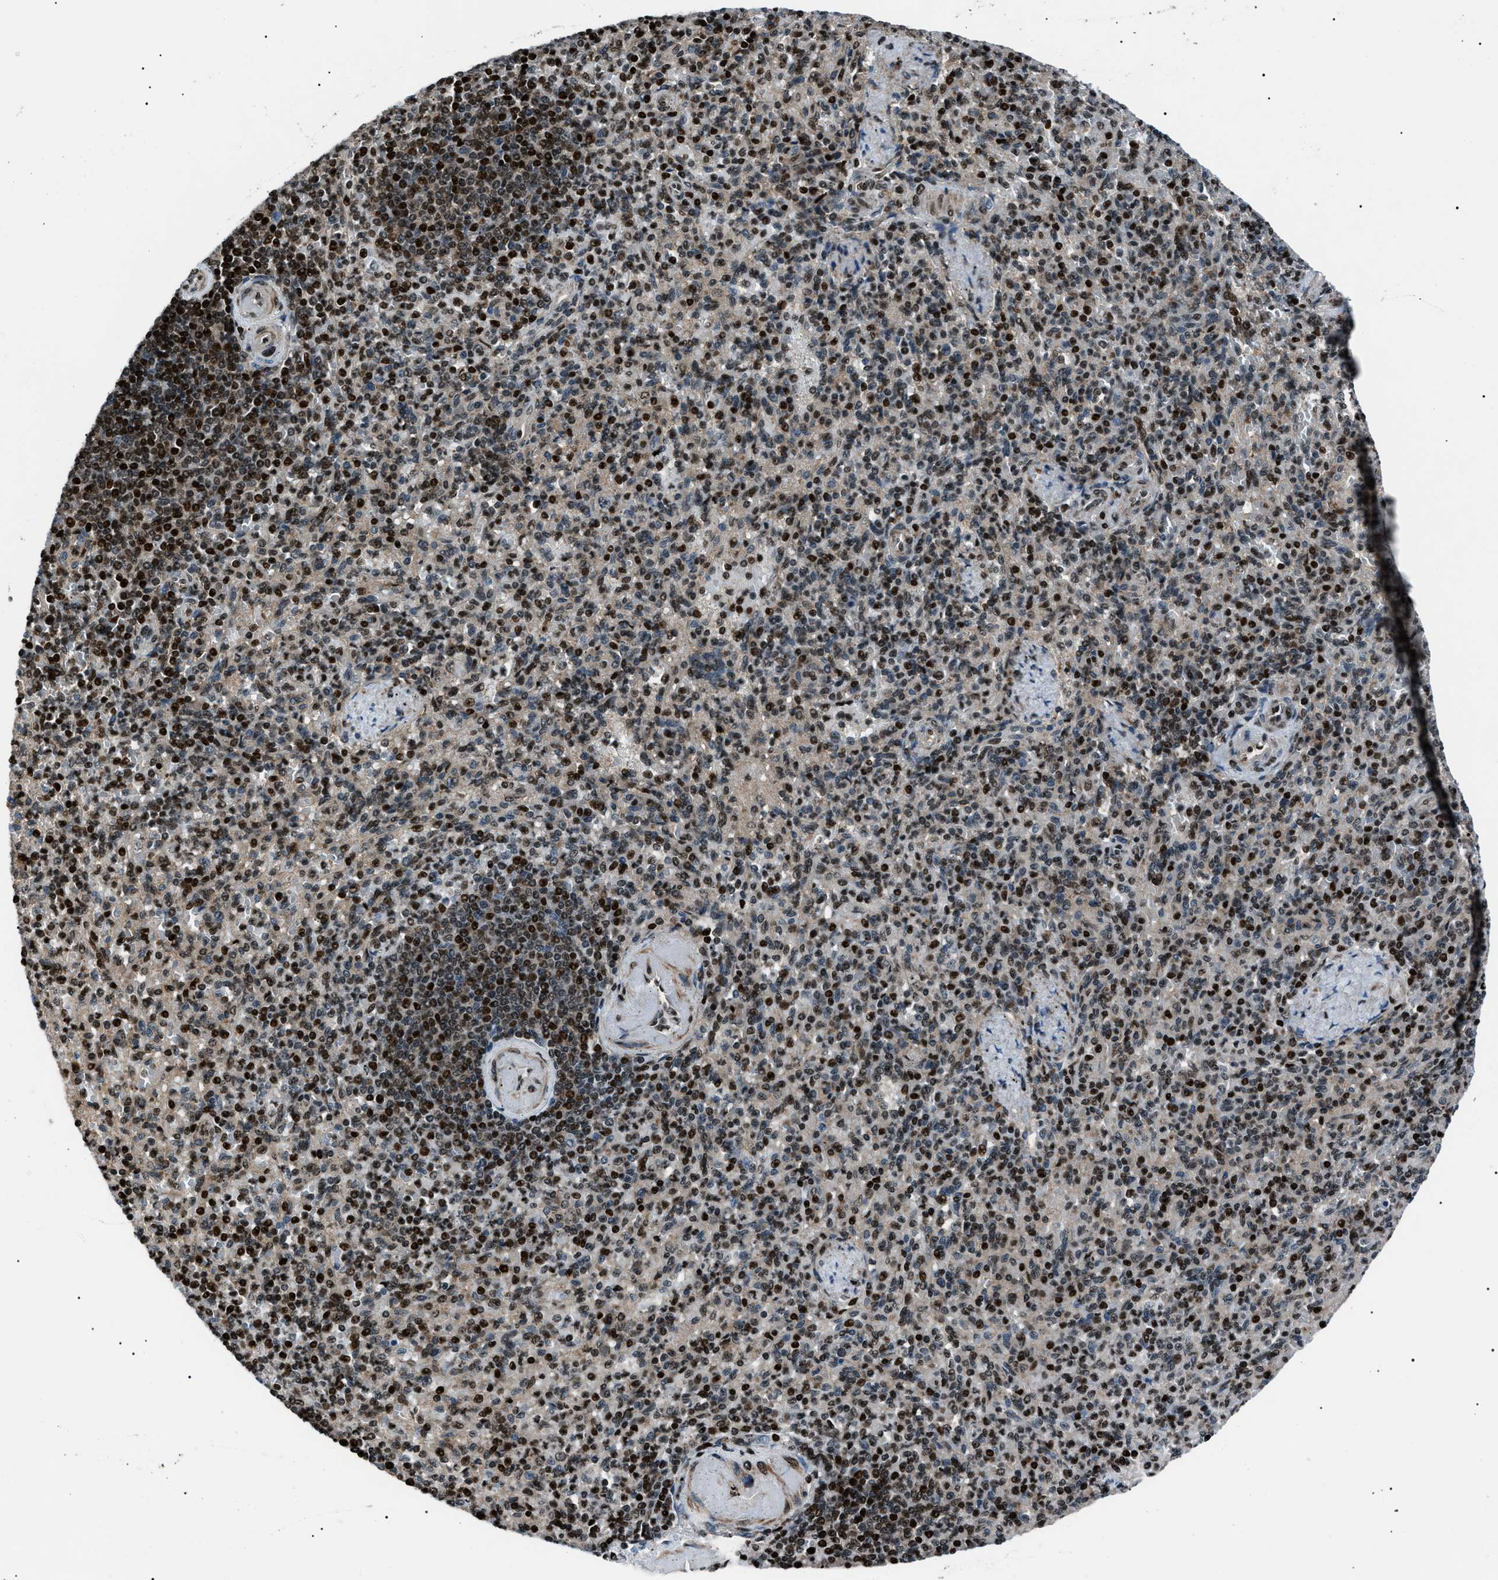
{"staining": {"intensity": "strong", "quantity": "25%-75%", "location": "nuclear"}, "tissue": "spleen", "cell_type": "Cells in red pulp", "image_type": "normal", "snomed": [{"axis": "morphology", "description": "Normal tissue, NOS"}, {"axis": "topography", "description": "Spleen"}], "caption": "Spleen stained with DAB immunohistochemistry shows high levels of strong nuclear expression in approximately 25%-75% of cells in red pulp.", "gene": "PRKX", "patient": {"sex": "female", "age": 74}}